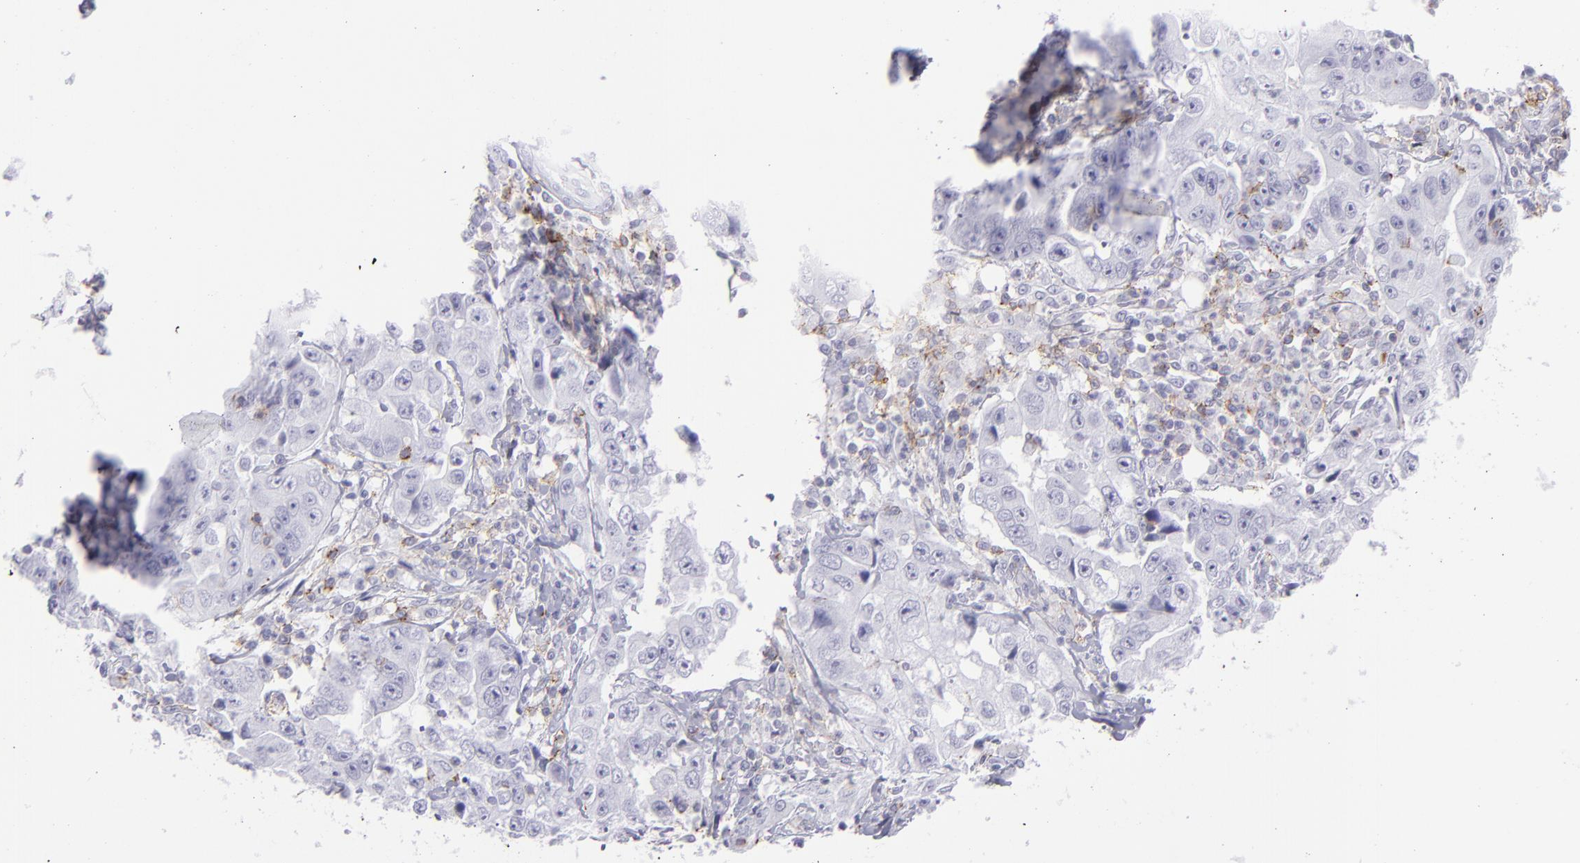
{"staining": {"intensity": "negative", "quantity": "none", "location": "none"}, "tissue": "lung cancer", "cell_type": "Tumor cells", "image_type": "cancer", "snomed": [{"axis": "morphology", "description": "Squamous cell carcinoma, NOS"}, {"axis": "topography", "description": "Lung"}], "caption": "Lung cancer (squamous cell carcinoma) was stained to show a protein in brown. There is no significant expression in tumor cells.", "gene": "SELPLG", "patient": {"sex": "male", "age": 64}}